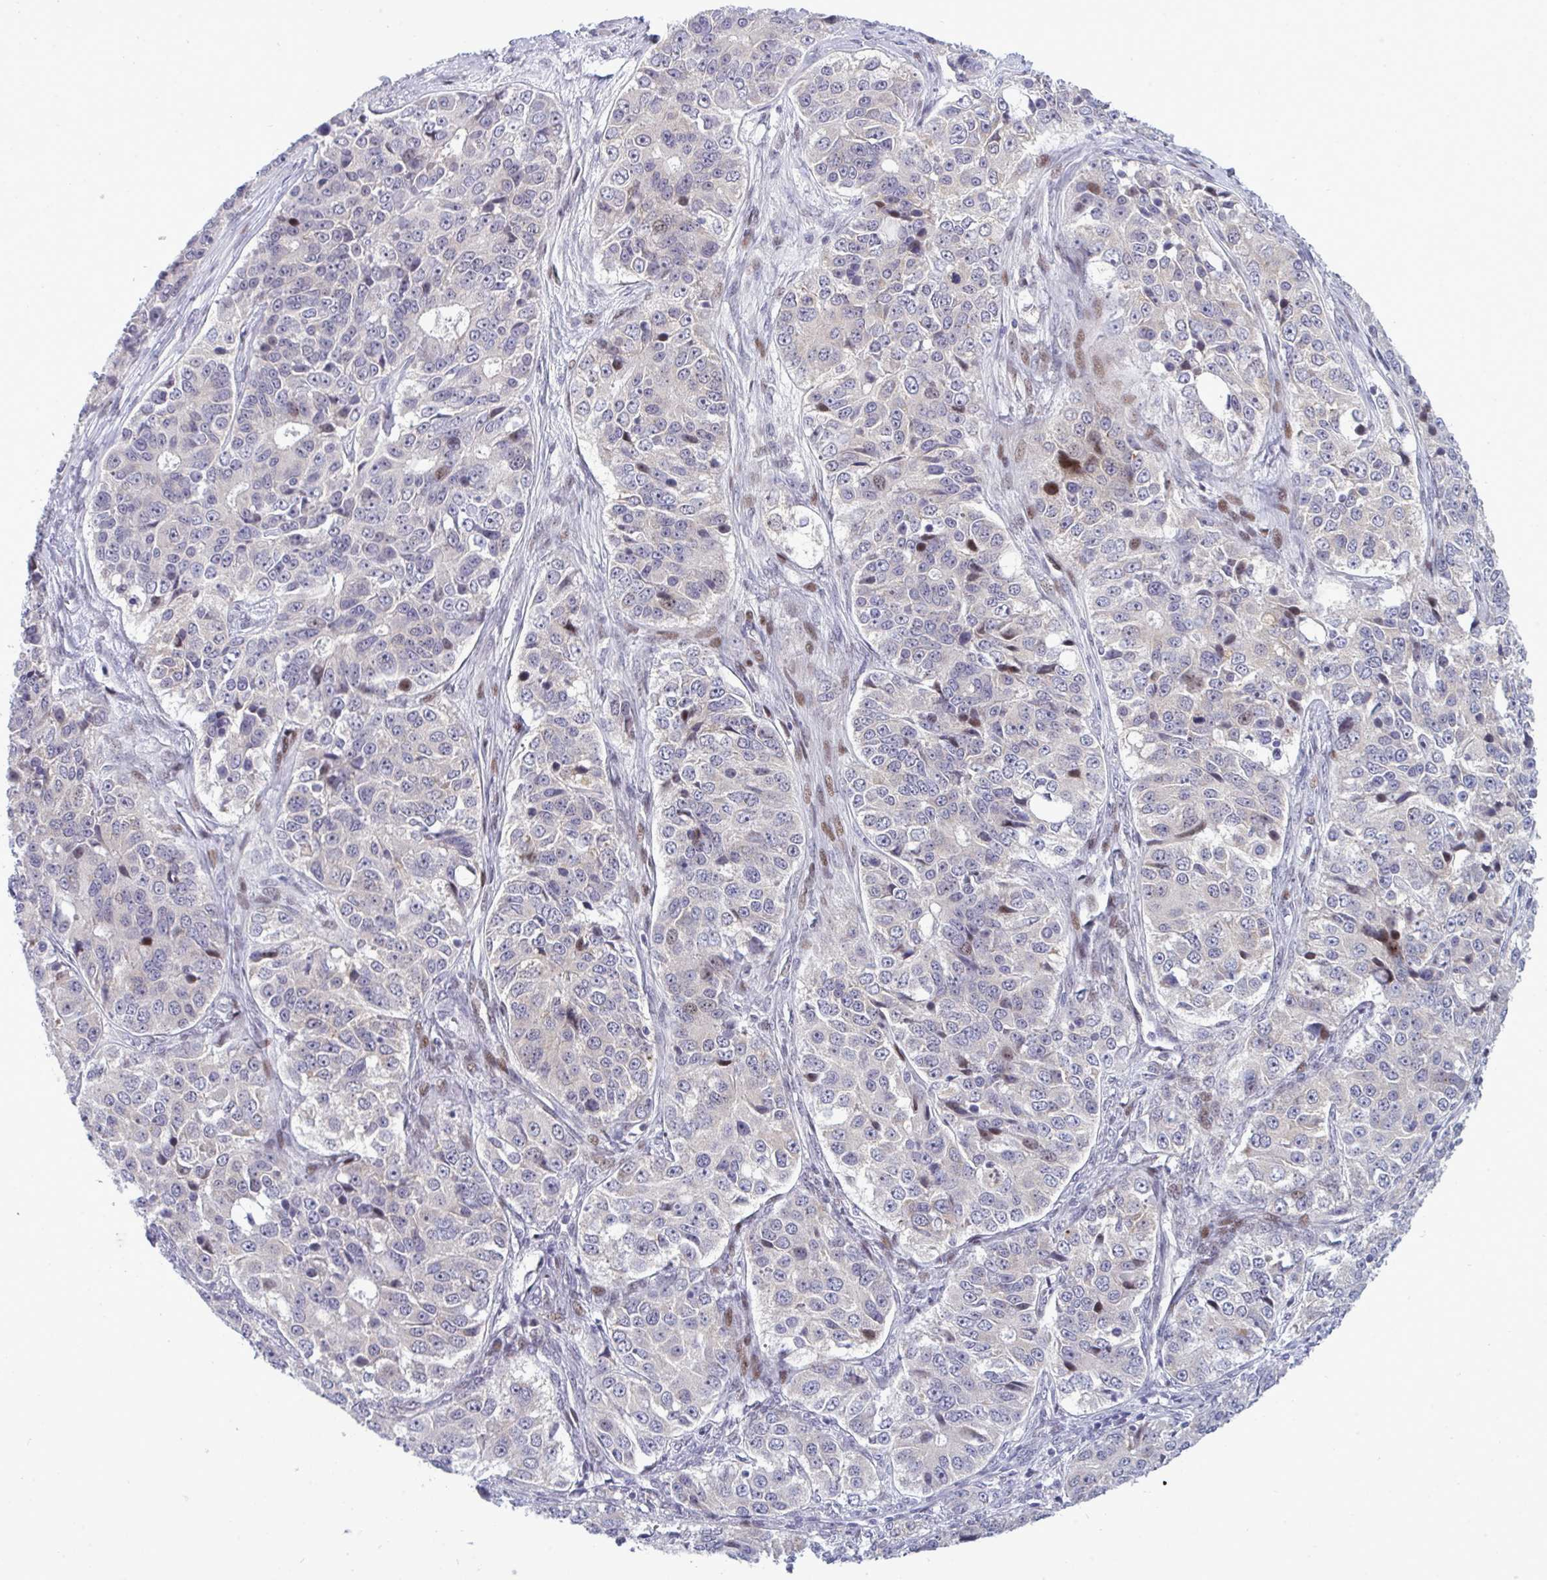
{"staining": {"intensity": "moderate", "quantity": "<25%", "location": "nuclear"}, "tissue": "ovarian cancer", "cell_type": "Tumor cells", "image_type": "cancer", "snomed": [{"axis": "morphology", "description": "Carcinoma, endometroid"}, {"axis": "topography", "description": "Ovary"}], "caption": "Immunohistochemistry histopathology image of human ovarian endometroid carcinoma stained for a protein (brown), which shows low levels of moderate nuclear staining in approximately <25% of tumor cells.", "gene": "TAB1", "patient": {"sex": "female", "age": 51}}